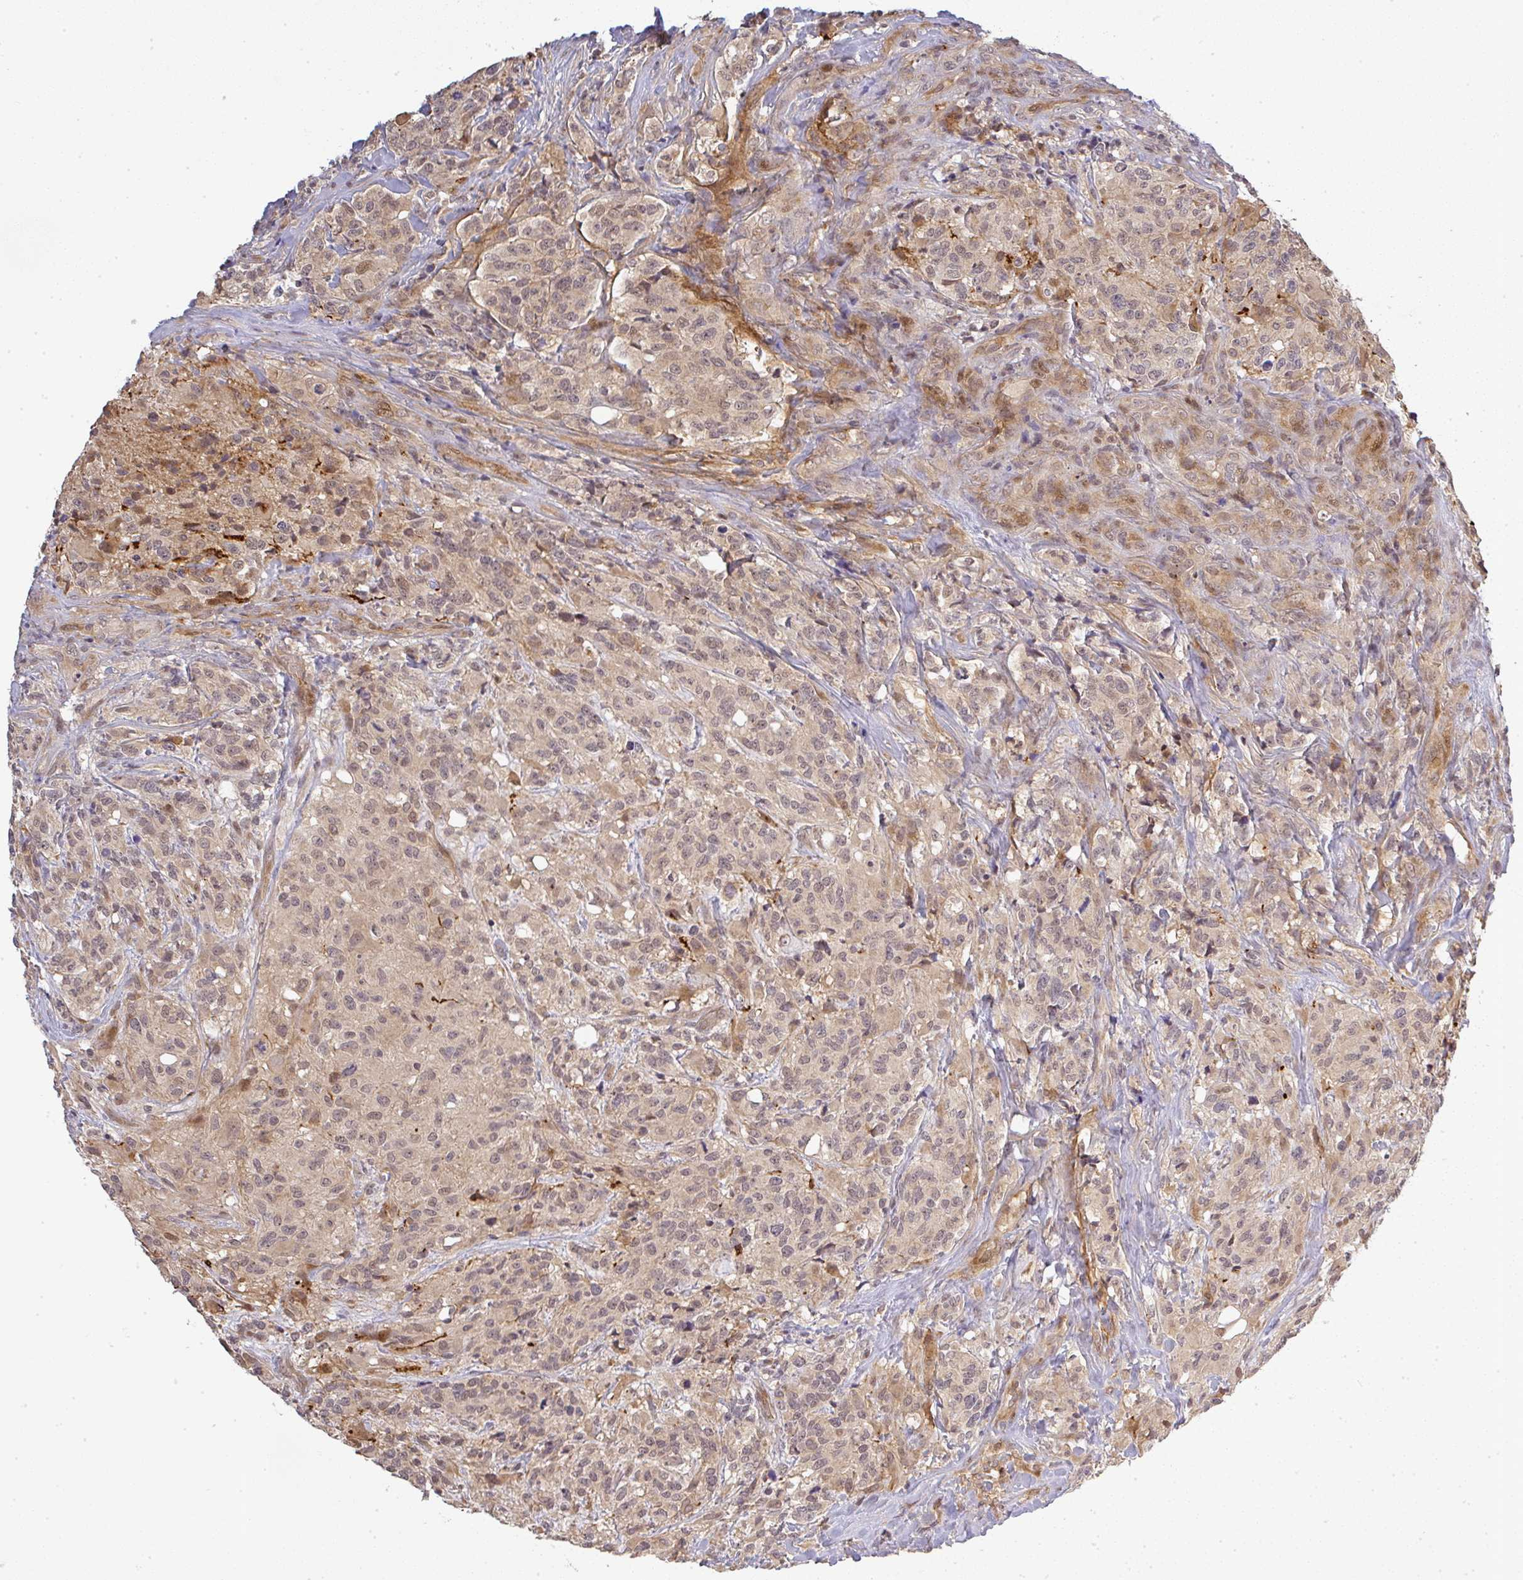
{"staining": {"intensity": "weak", "quantity": ">75%", "location": "nuclear"}, "tissue": "glioma", "cell_type": "Tumor cells", "image_type": "cancer", "snomed": [{"axis": "morphology", "description": "Glioma, malignant, High grade"}, {"axis": "topography", "description": "Brain"}], "caption": "Immunohistochemistry (IHC) of human glioma reveals low levels of weak nuclear expression in about >75% of tumor cells.", "gene": "FAM153A", "patient": {"sex": "female", "age": 67}}